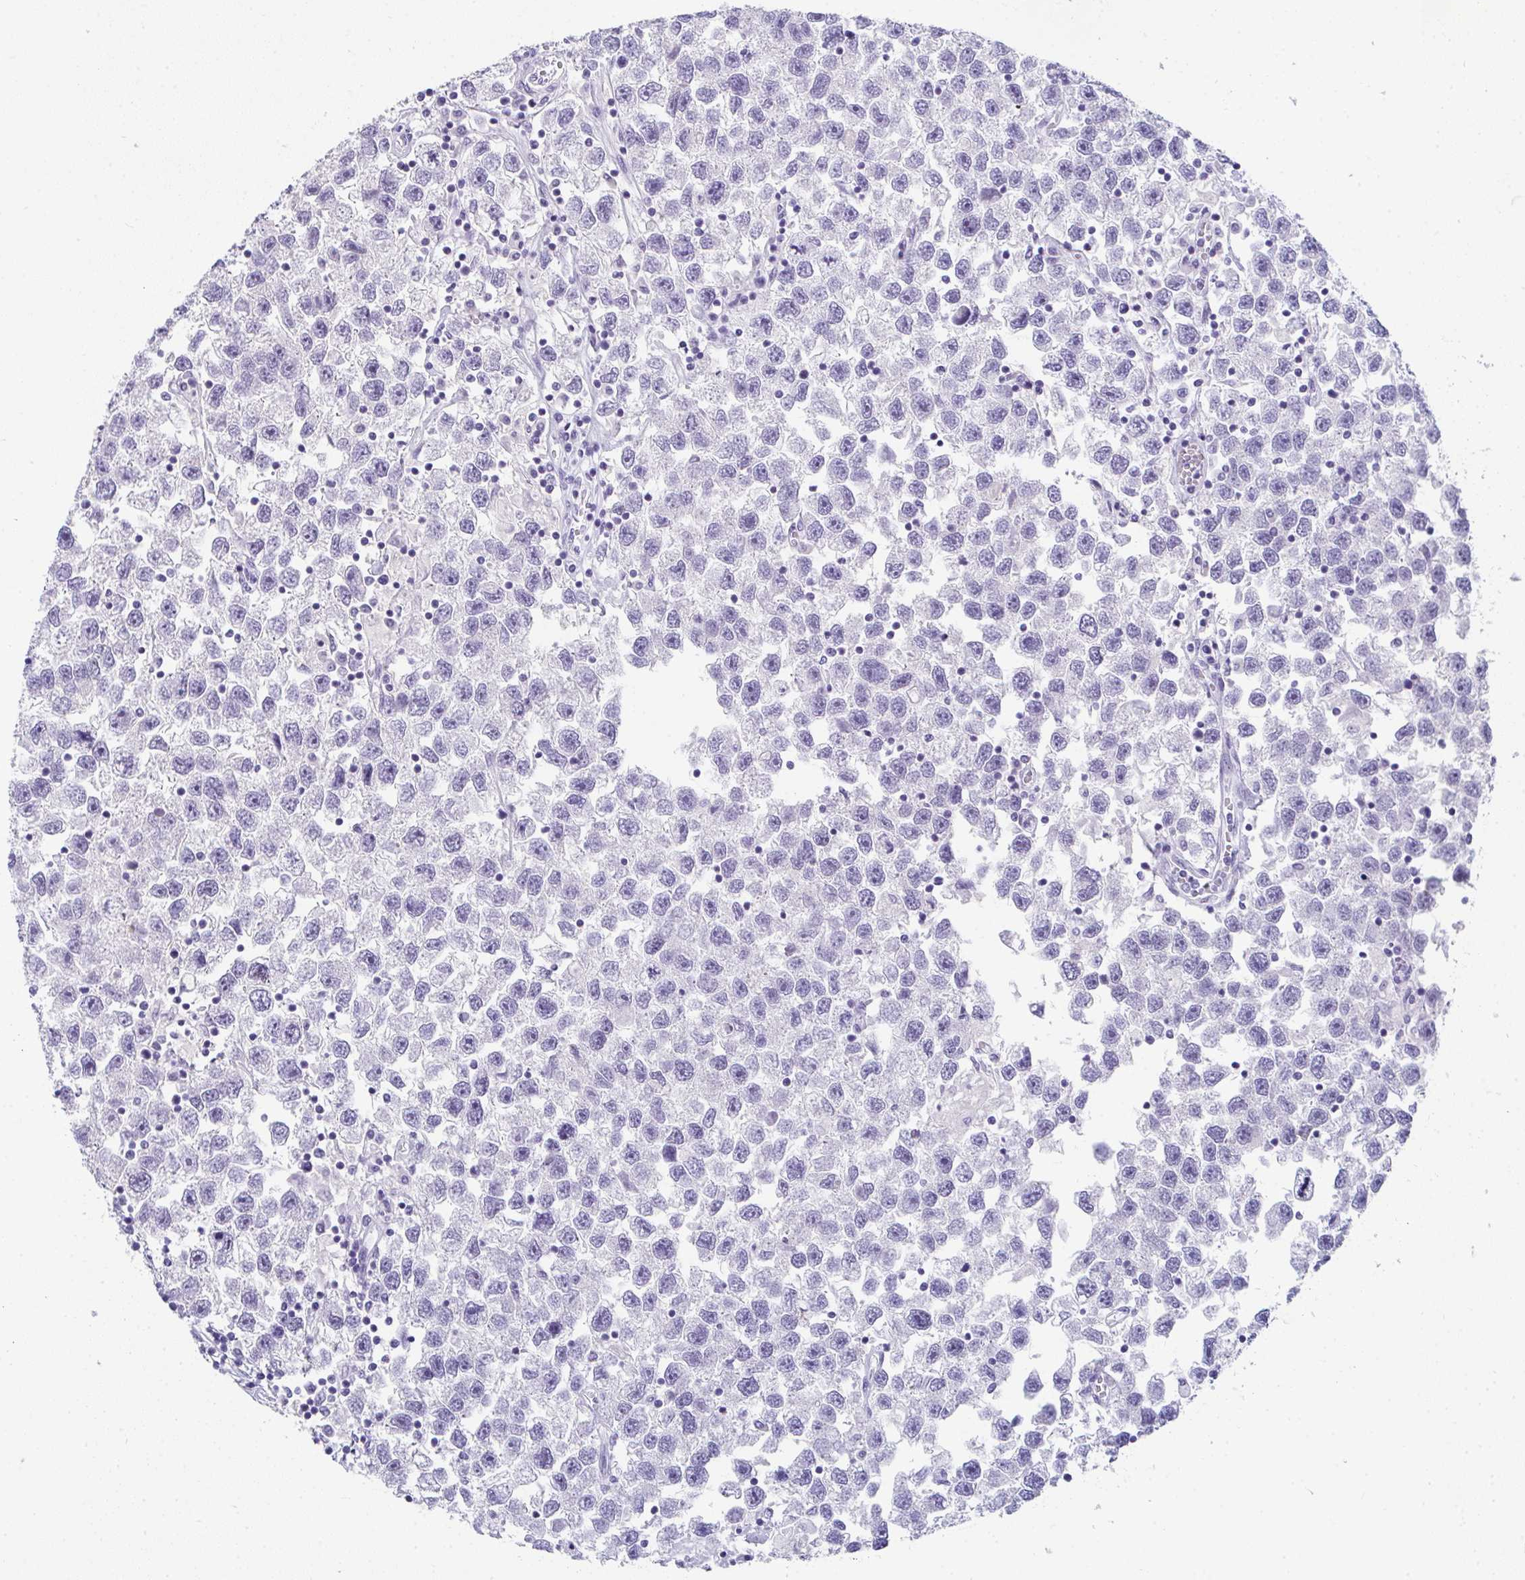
{"staining": {"intensity": "negative", "quantity": "none", "location": "none"}, "tissue": "testis cancer", "cell_type": "Tumor cells", "image_type": "cancer", "snomed": [{"axis": "morphology", "description": "Seminoma, NOS"}, {"axis": "topography", "description": "Testis"}], "caption": "Testis seminoma was stained to show a protein in brown. There is no significant expression in tumor cells.", "gene": "TTC30B", "patient": {"sex": "male", "age": 26}}